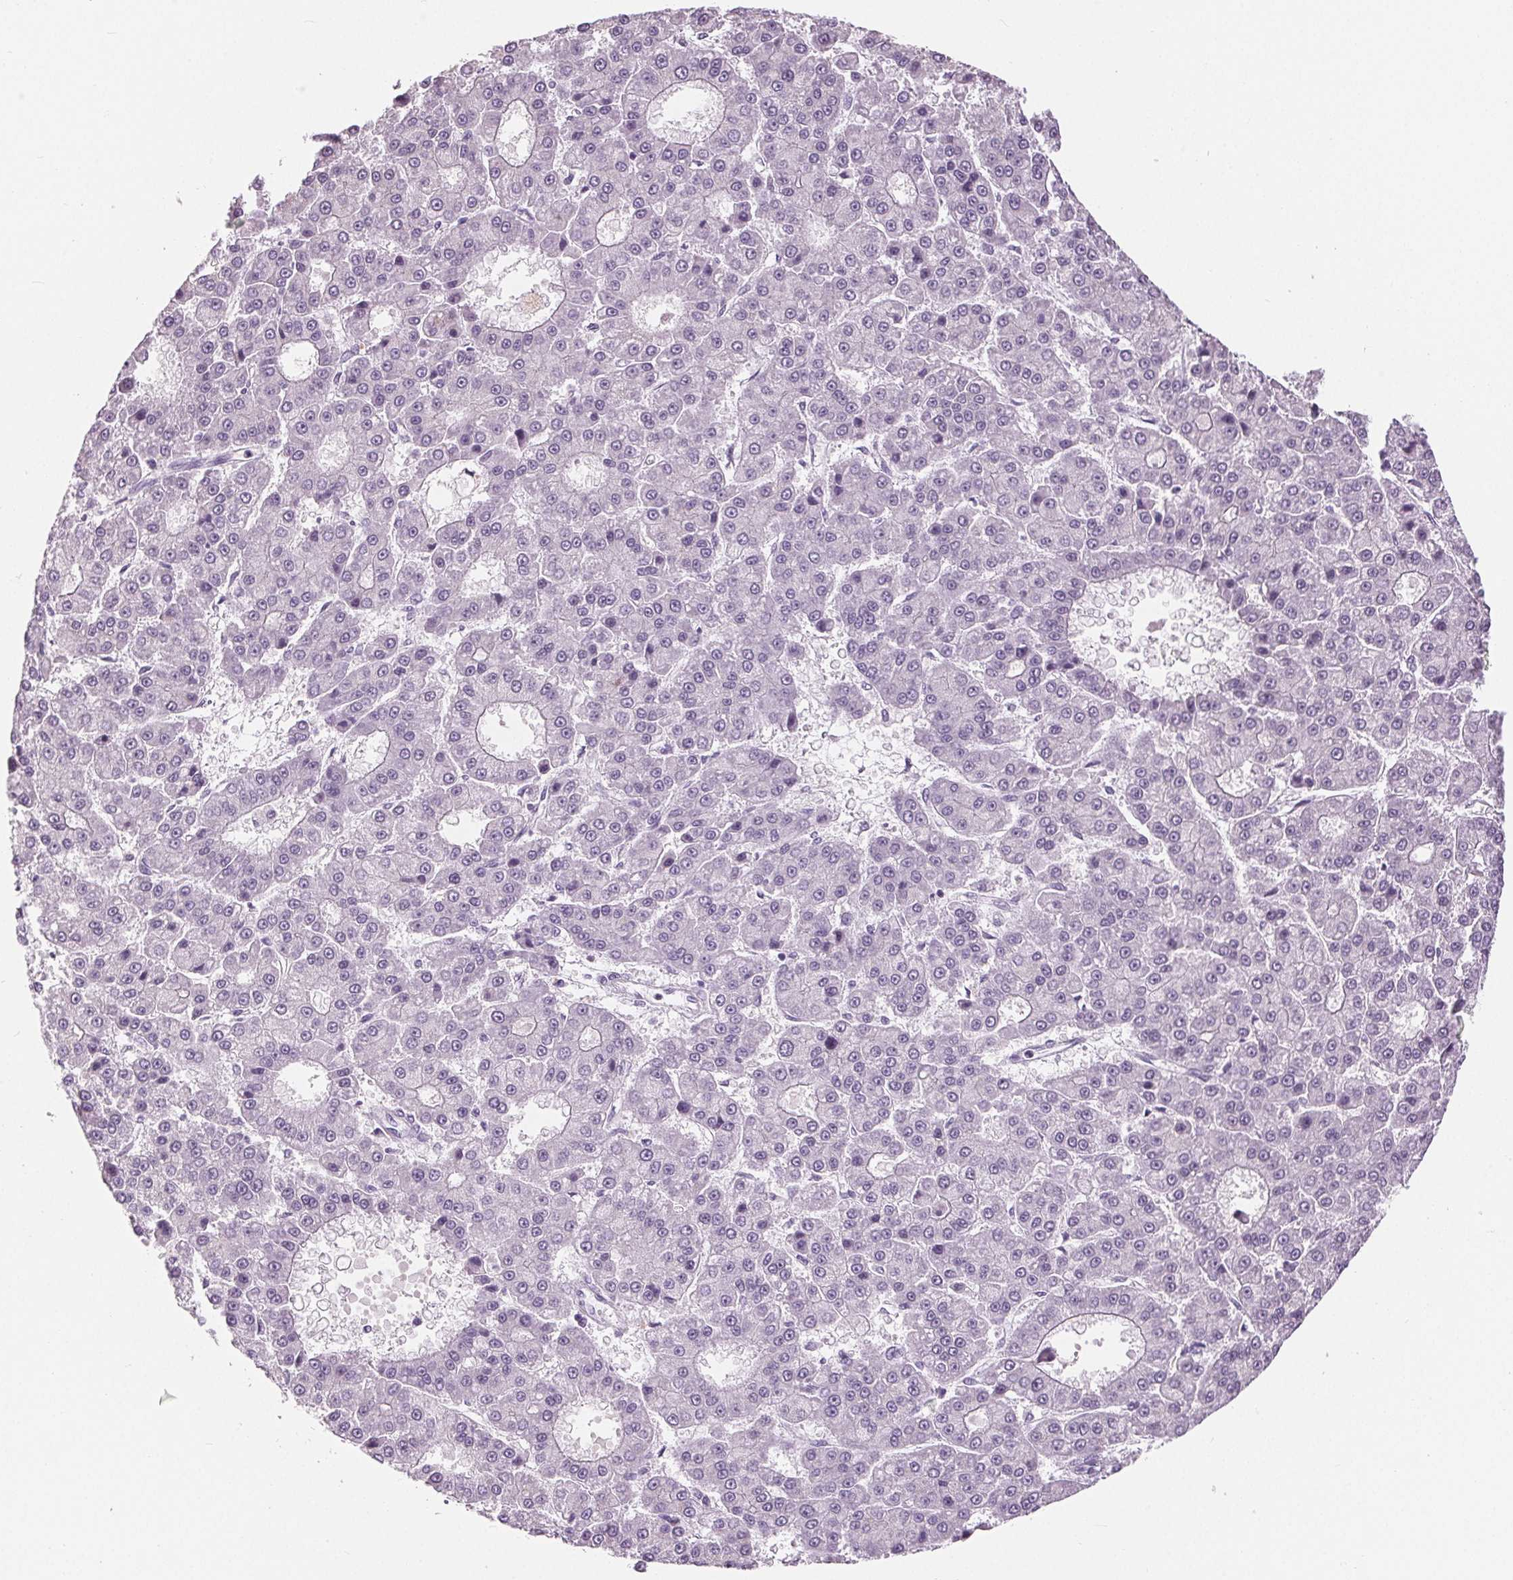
{"staining": {"intensity": "negative", "quantity": "none", "location": "none"}, "tissue": "liver cancer", "cell_type": "Tumor cells", "image_type": "cancer", "snomed": [{"axis": "morphology", "description": "Carcinoma, Hepatocellular, NOS"}, {"axis": "topography", "description": "Liver"}], "caption": "A micrograph of human liver hepatocellular carcinoma is negative for staining in tumor cells.", "gene": "MISP", "patient": {"sex": "male", "age": 70}}